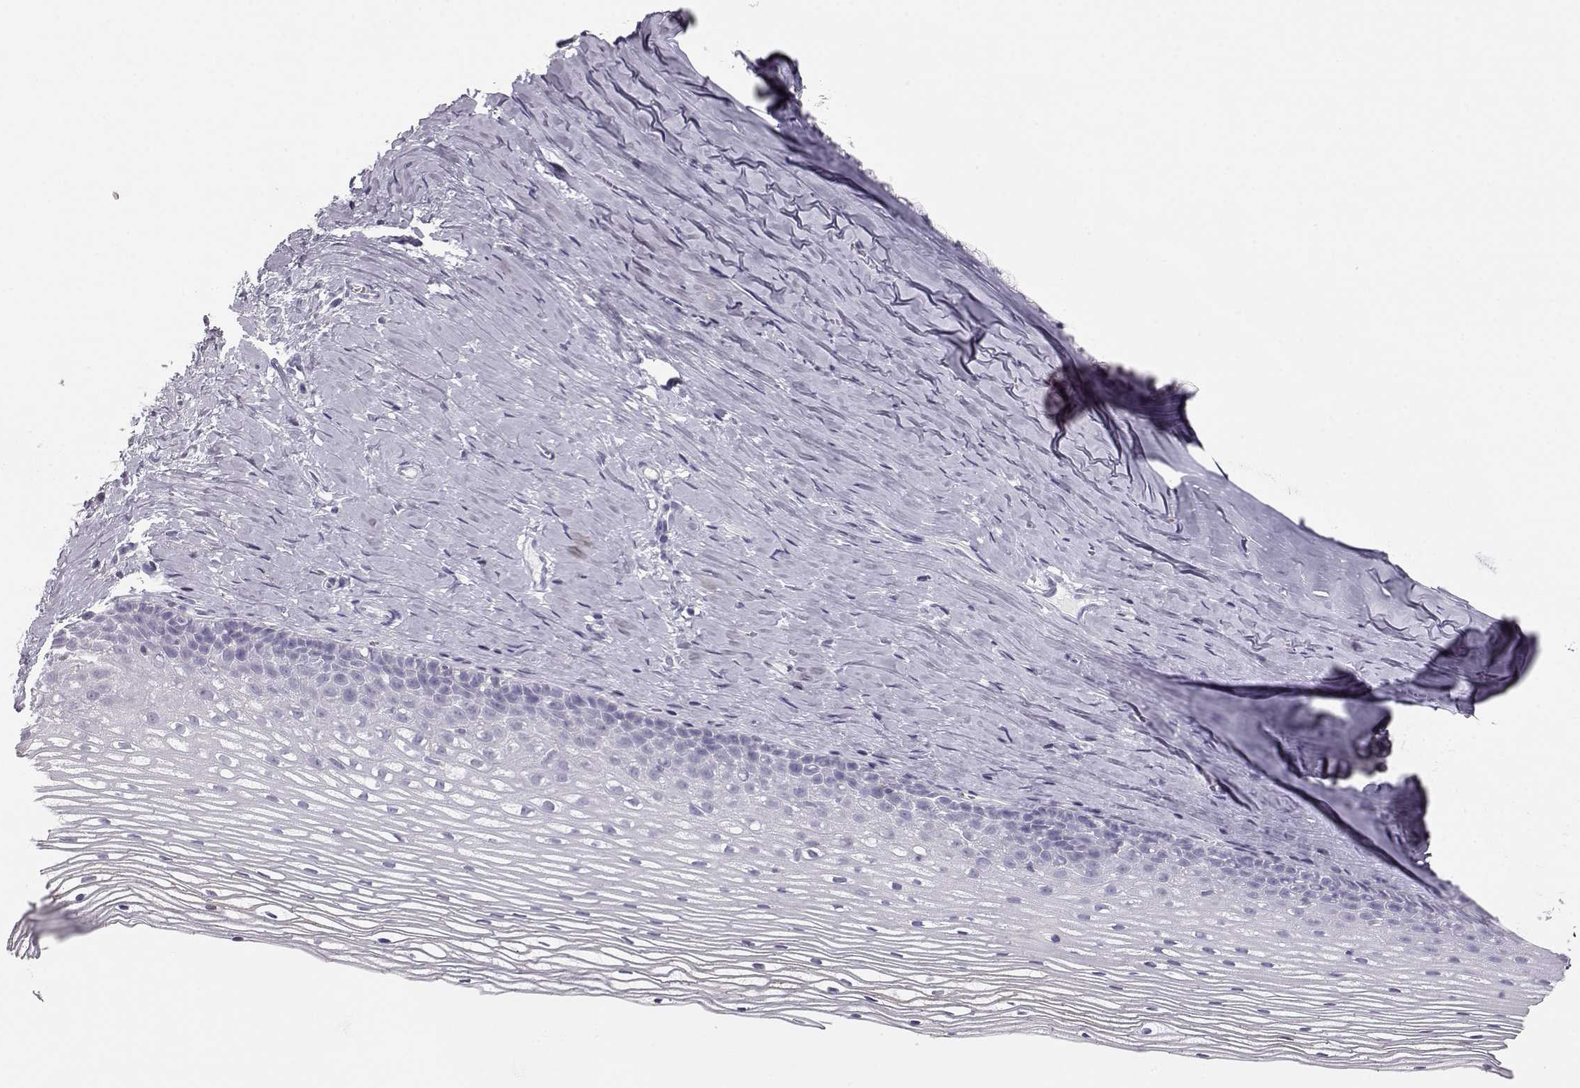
{"staining": {"intensity": "negative", "quantity": "none", "location": "none"}, "tissue": "cervix", "cell_type": "Glandular cells", "image_type": "normal", "snomed": [{"axis": "morphology", "description": "Normal tissue, NOS"}, {"axis": "topography", "description": "Cervix"}], "caption": "Histopathology image shows no significant protein staining in glandular cells of normal cervix. (DAB immunohistochemistry (IHC) with hematoxylin counter stain).", "gene": "FAM166A", "patient": {"sex": "female", "age": 40}}